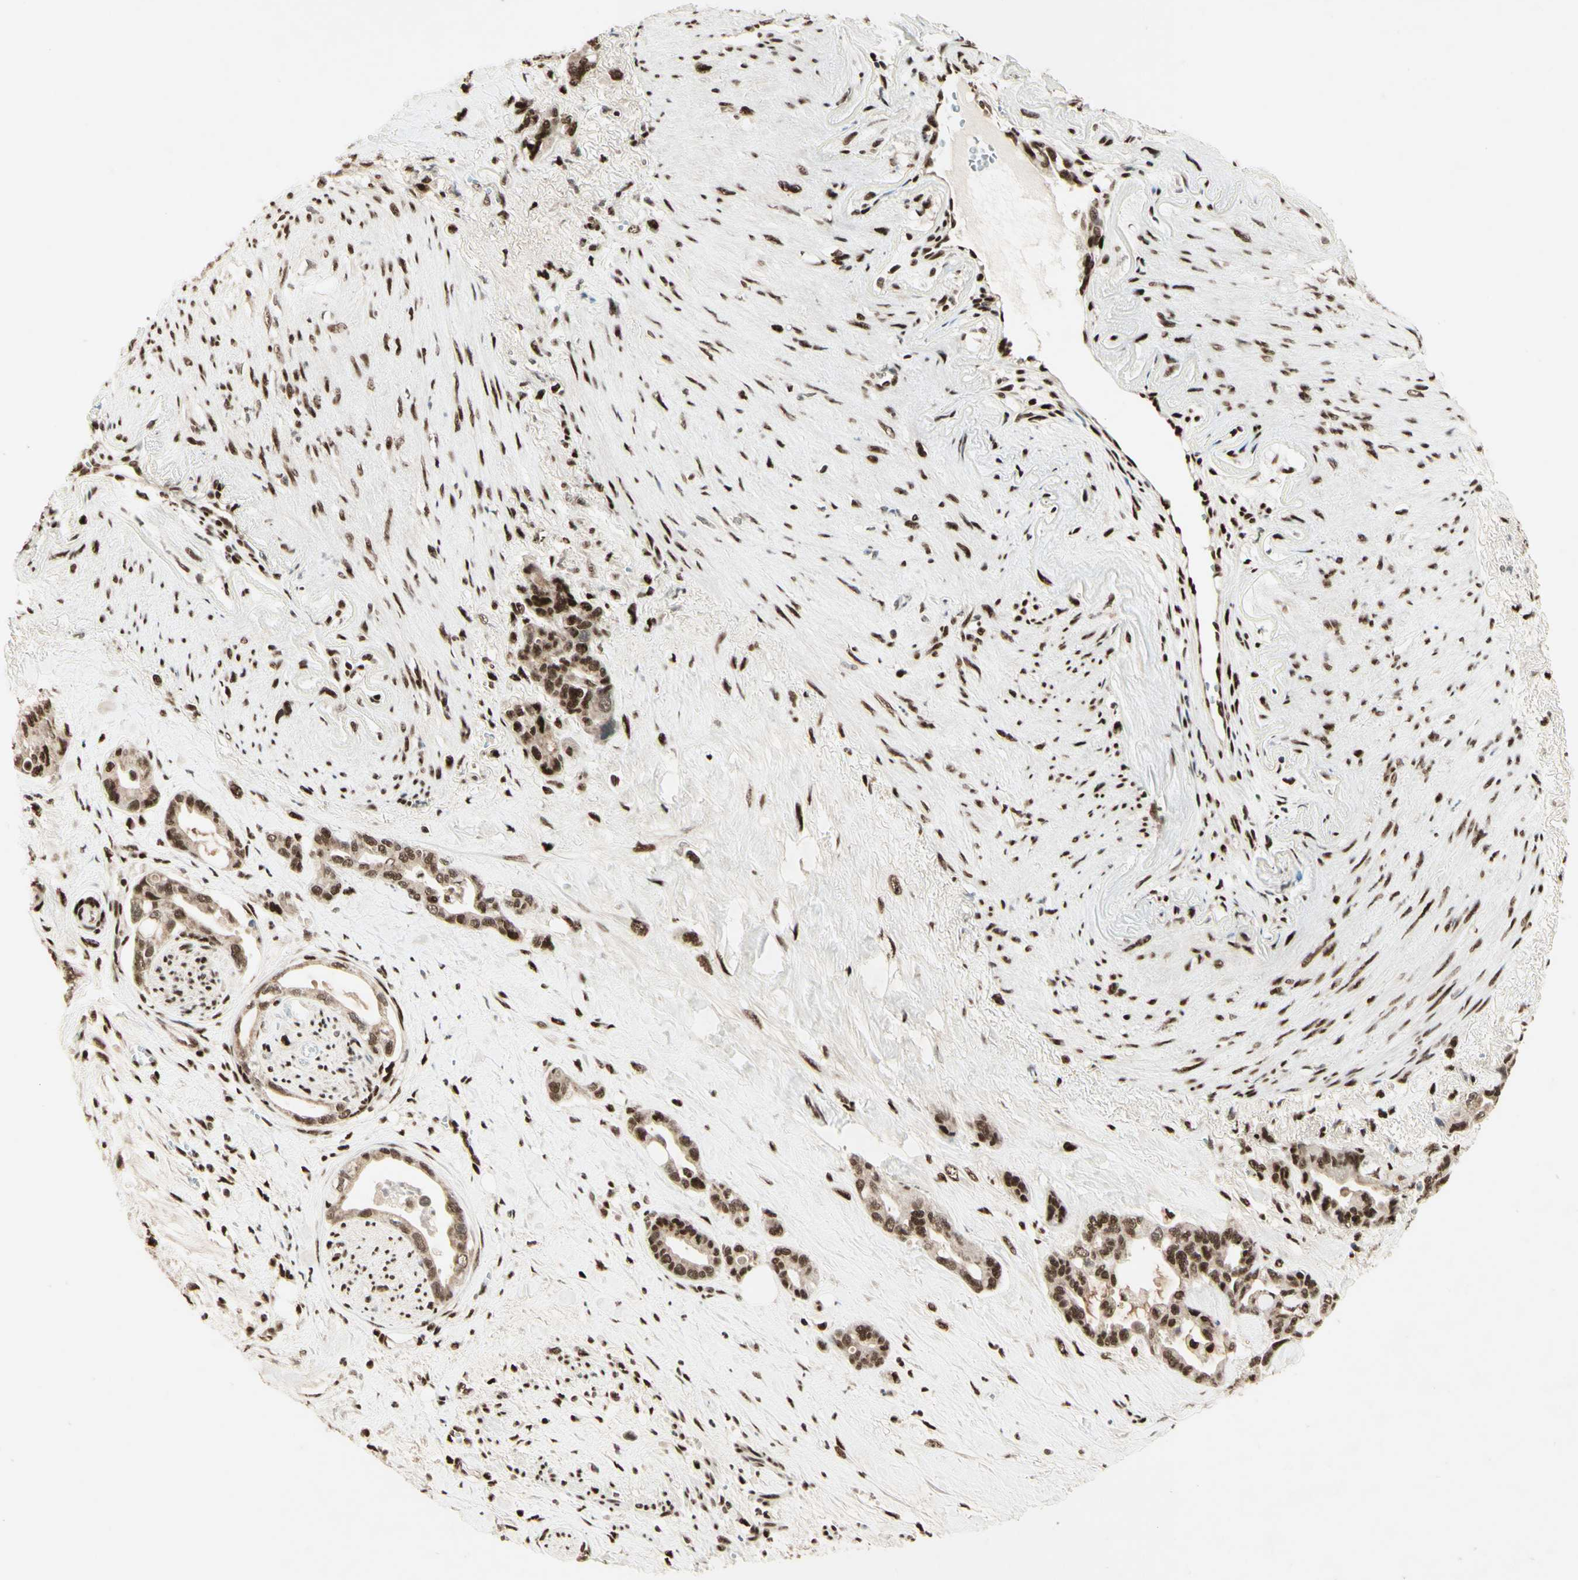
{"staining": {"intensity": "strong", "quantity": ">75%", "location": "nuclear"}, "tissue": "pancreatic cancer", "cell_type": "Tumor cells", "image_type": "cancer", "snomed": [{"axis": "morphology", "description": "Adenocarcinoma, NOS"}, {"axis": "topography", "description": "Pancreas"}], "caption": "Immunohistochemistry (IHC) (DAB) staining of pancreatic cancer reveals strong nuclear protein staining in approximately >75% of tumor cells. (brown staining indicates protein expression, while blue staining denotes nuclei).", "gene": "NR3C1", "patient": {"sex": "male", "age": 70}}